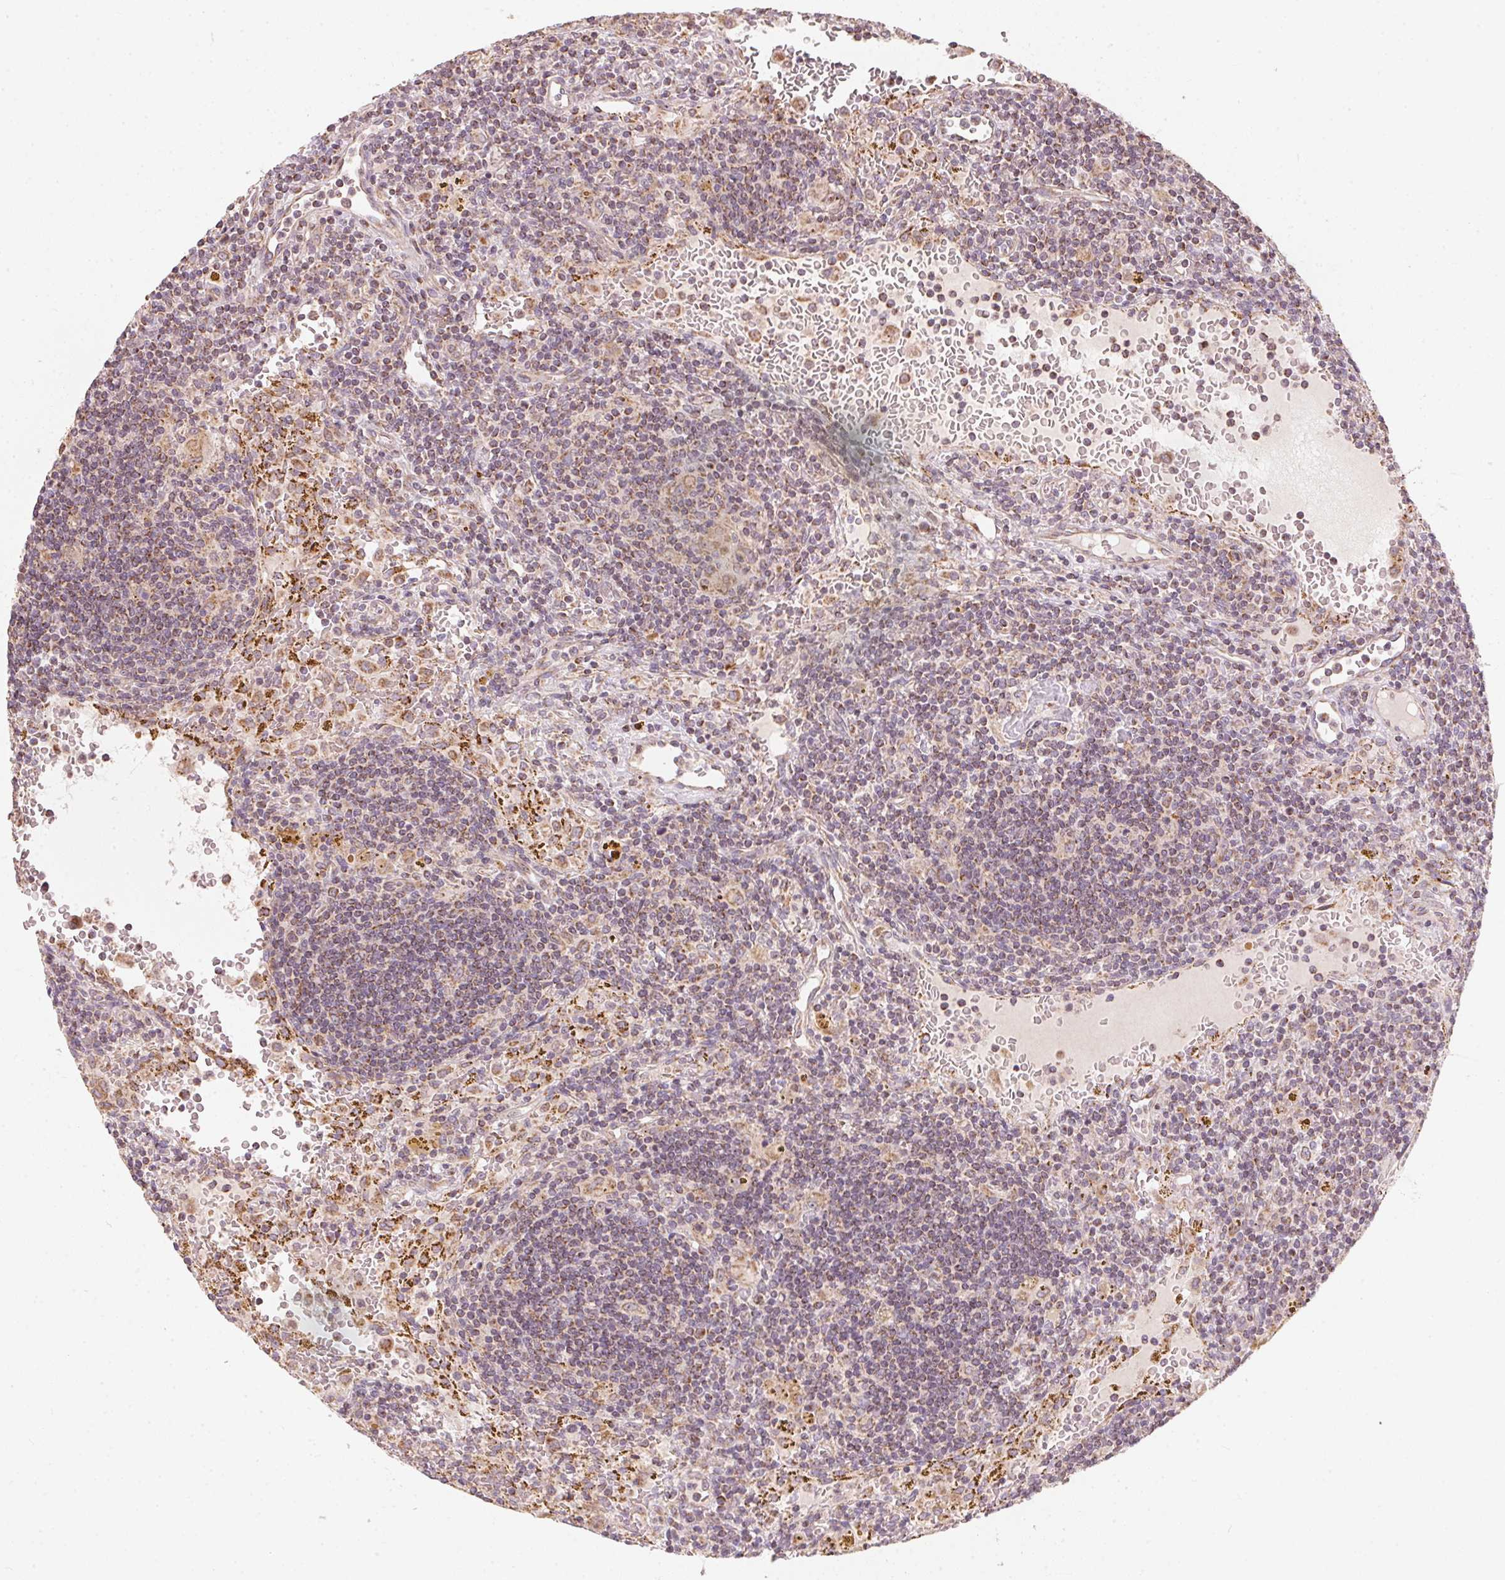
{"staining": {"intensity": "weak", "quantity": "25%-75%", "location": "cytoplasmic/membranous"}, "tissue": "lymphoma", "cell_type": "Tumor cells", "image_type": "cancer", "snomed": [{"axis": "morphology", "description": "Malignant lymphoma, non-Hodgkin's type, Low grade"}, {"axis": "topography", "description": "Spleen"}], "caption": "Lymphoma tissue displays weak cytoplasmic/membranous staining in about 25%-75% of tumor cells", "gene": "MATCAP1", "patient": {"sex": "female", "age": 70}}